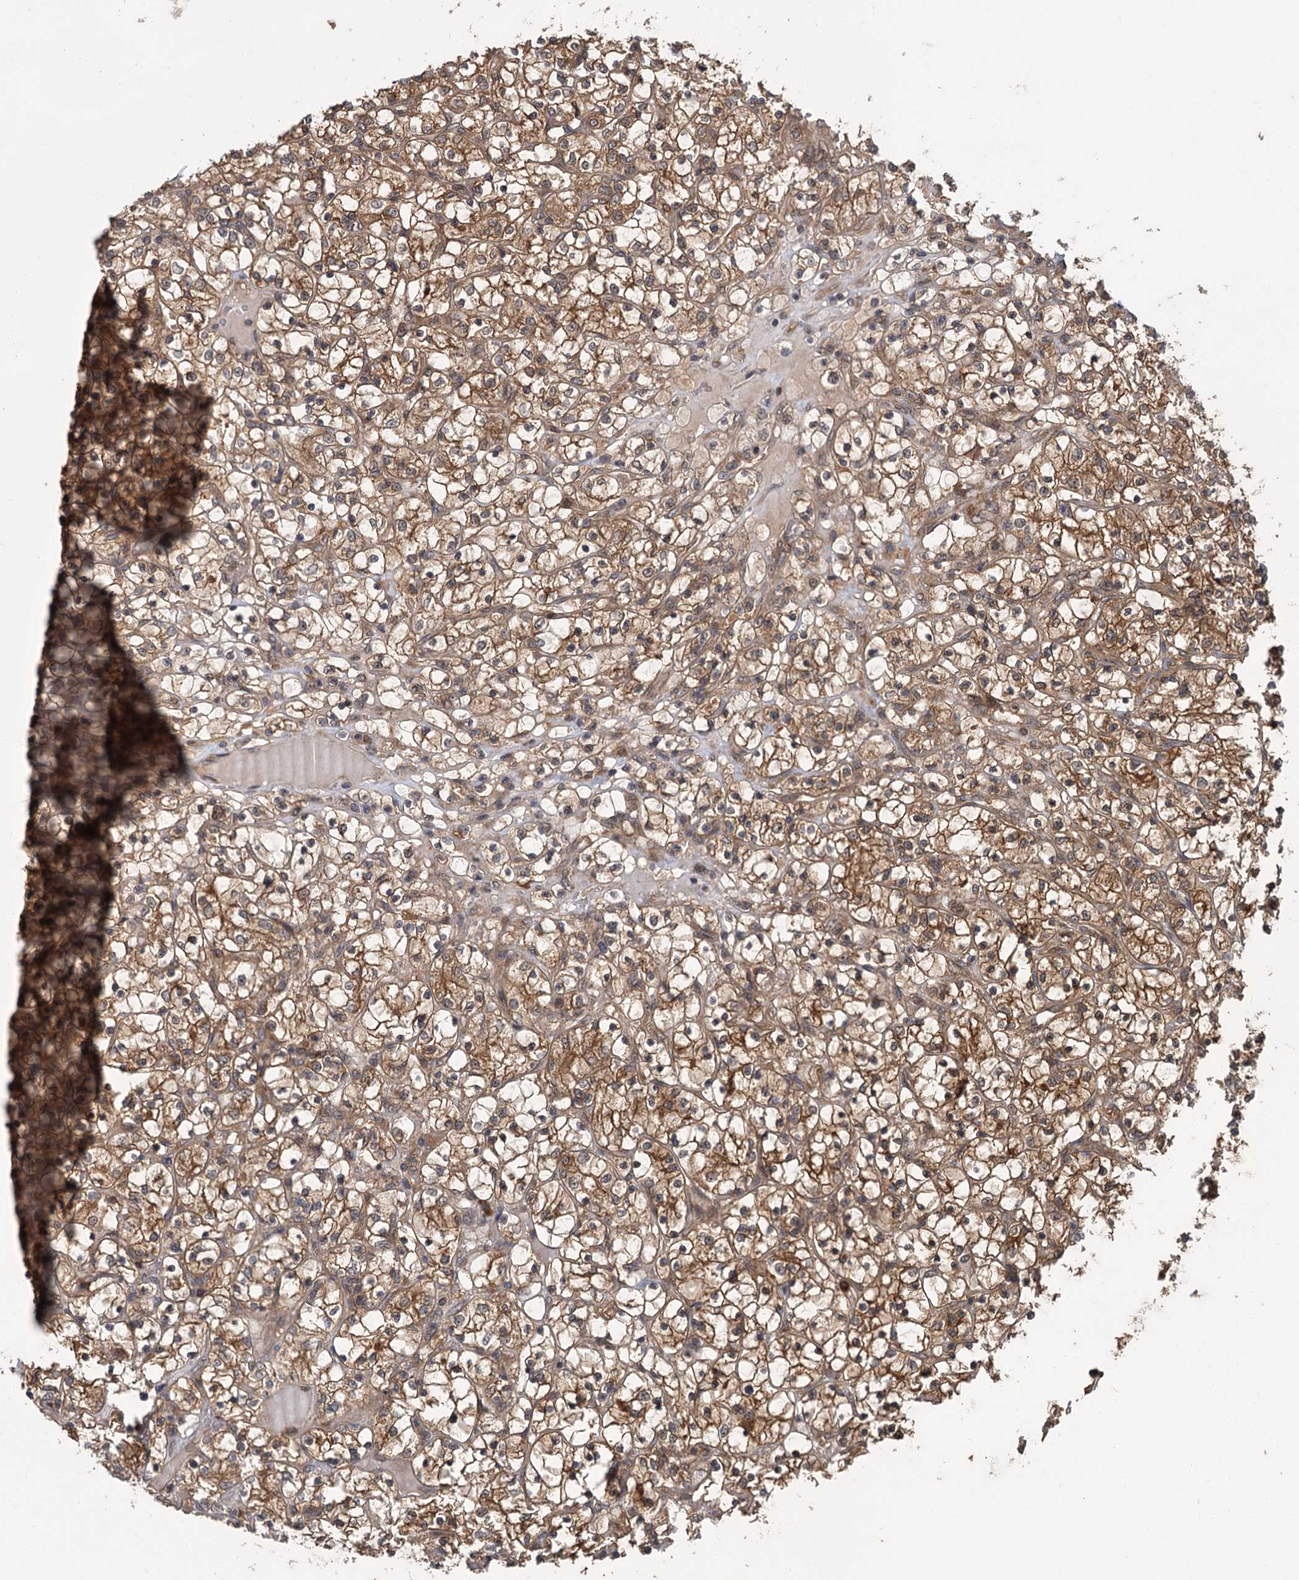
{"staining": {"intensity": "moderate", "quantity": ">75%", "location": "cytoplasmic/membranous"}, "tissue": "renal cancer", "cell_type": "Tumor cells", "image_type": "cancer", "snomed": [{"axis": "morphology", "description": "Adenocarcinoma, NOS"}, {"axis": "topography", "description": "Kidney"}], "caption": "Tumor cells reveal moderate cytoplasmic/membranous staining in approximately >75% of cells in adenocarcinoma (renal). The protein is shown in brown color, while the nuclei are stained blue.", "gene": "KANSL2", "patient": {"sex": "female", "age": 69}}